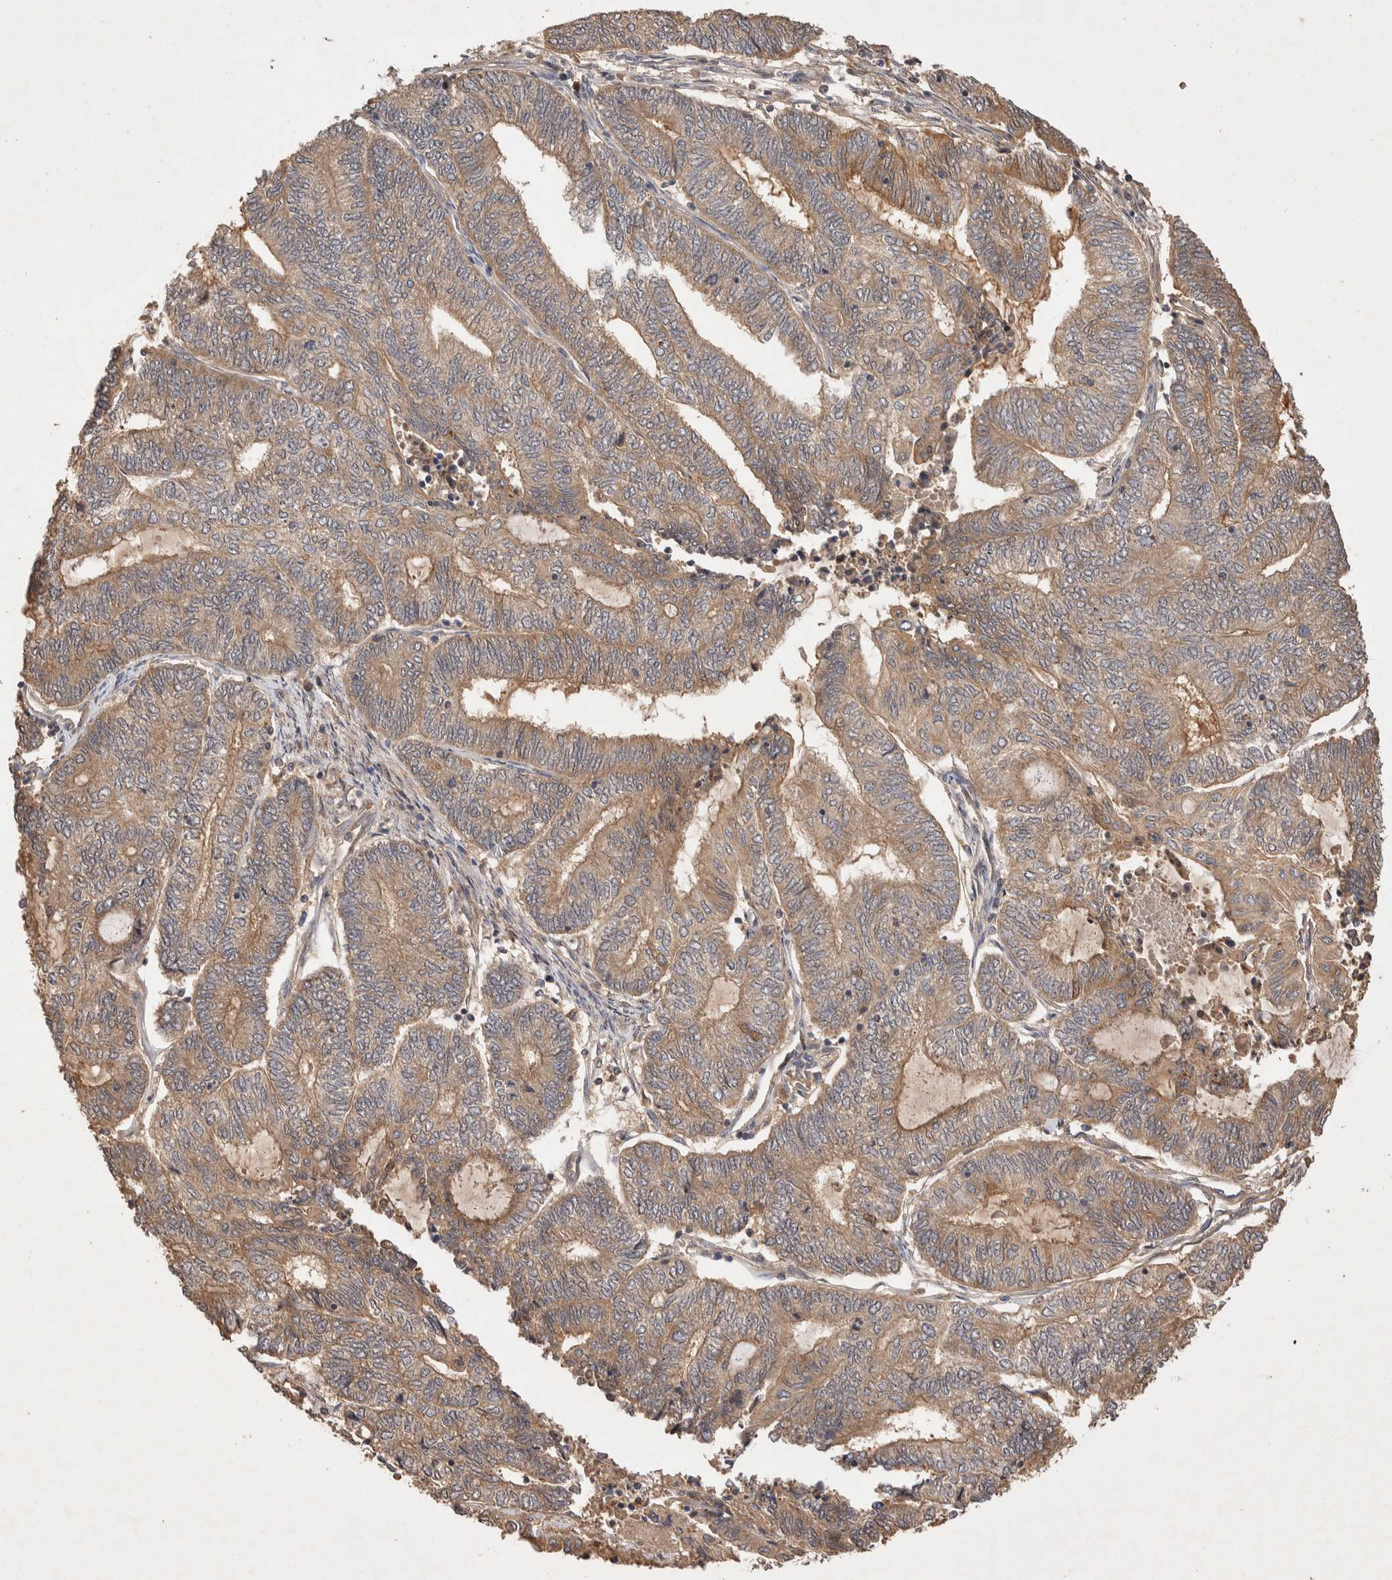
{"staining": {"intensity": "moderate", "quantity": ">75%", "location": "cytoplasmic/membranous"}, "tissue": "endometrial cancer", "cell_type": "Tumor cells", "image_type": "cancer", "snomed": [{"axis": "morphology", "description": "Adenocarcinoma, NOS"}, {"axis": "topography", "description": "Uterus"}, {"axis": "topography", "description": "Endometrium"}], "caption": "IHC of human endometrial cancer (adenocarcinoma) shows medium levels of moderate cytoplasmic/membranous expression in about >75% of tumor cells. (Brightfield microscopy of DAB IHC at high magnification).", "gene": "NSMAF", "patient": {"sex": "female", "age": 70}}